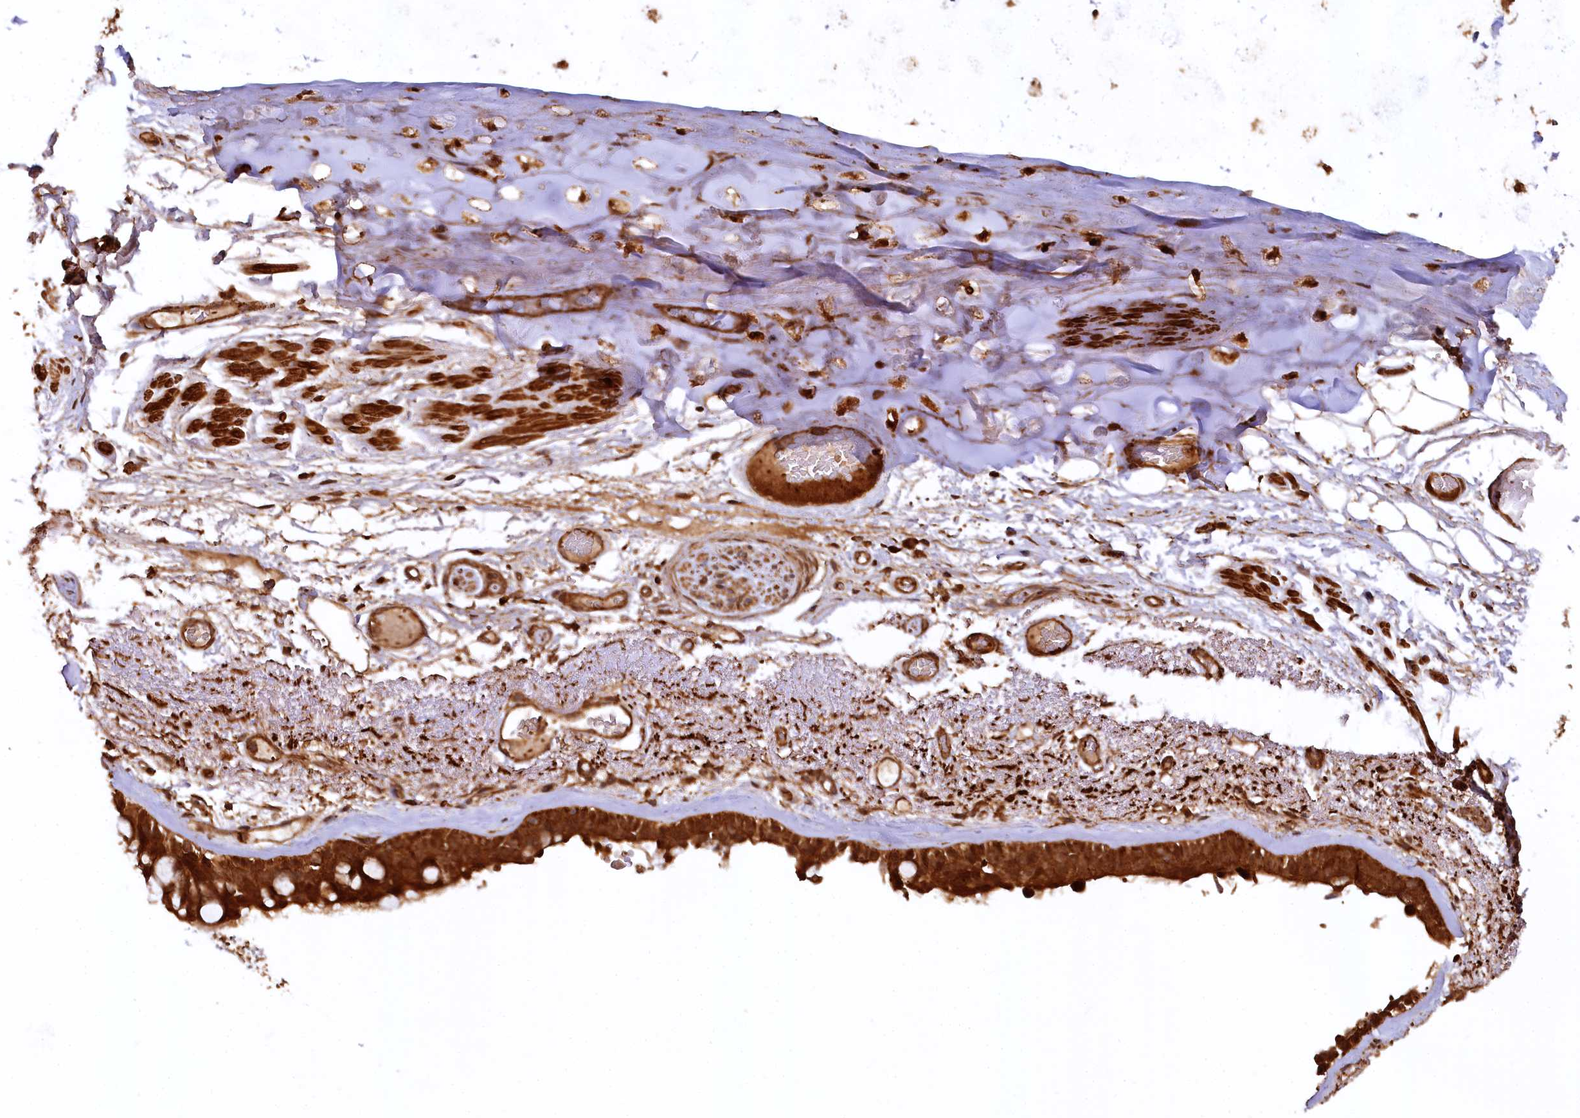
{"staining": {"intensity": "strong", "quantity": ">75%", "location": "cytoplasmic/membranous"}, "tissue": "bronchus", "cell_type": "Respiratory epithelial cells", "image_type": "normal", "snomed": [{"axis": "morphology", "description": "Normal tissue, NOS"}, {"axis": "morphology", "description": "Squamous cell carcinoma, NOS"}, {"axis": "topography", "description": "Lymph node"}, {"axis": "topography", "description": "Bronchus"}, {"axis": "topography", "description": "Lung"}], "caption": "An image showing strong cytoplasmic/membranous positivity in about >75% of respiratory epithelial cells in normal bronchus, as visualized by brown immunohistochemical staining.", "gene": "STUB1", "patient": {"sex": "male", "age": 66}}